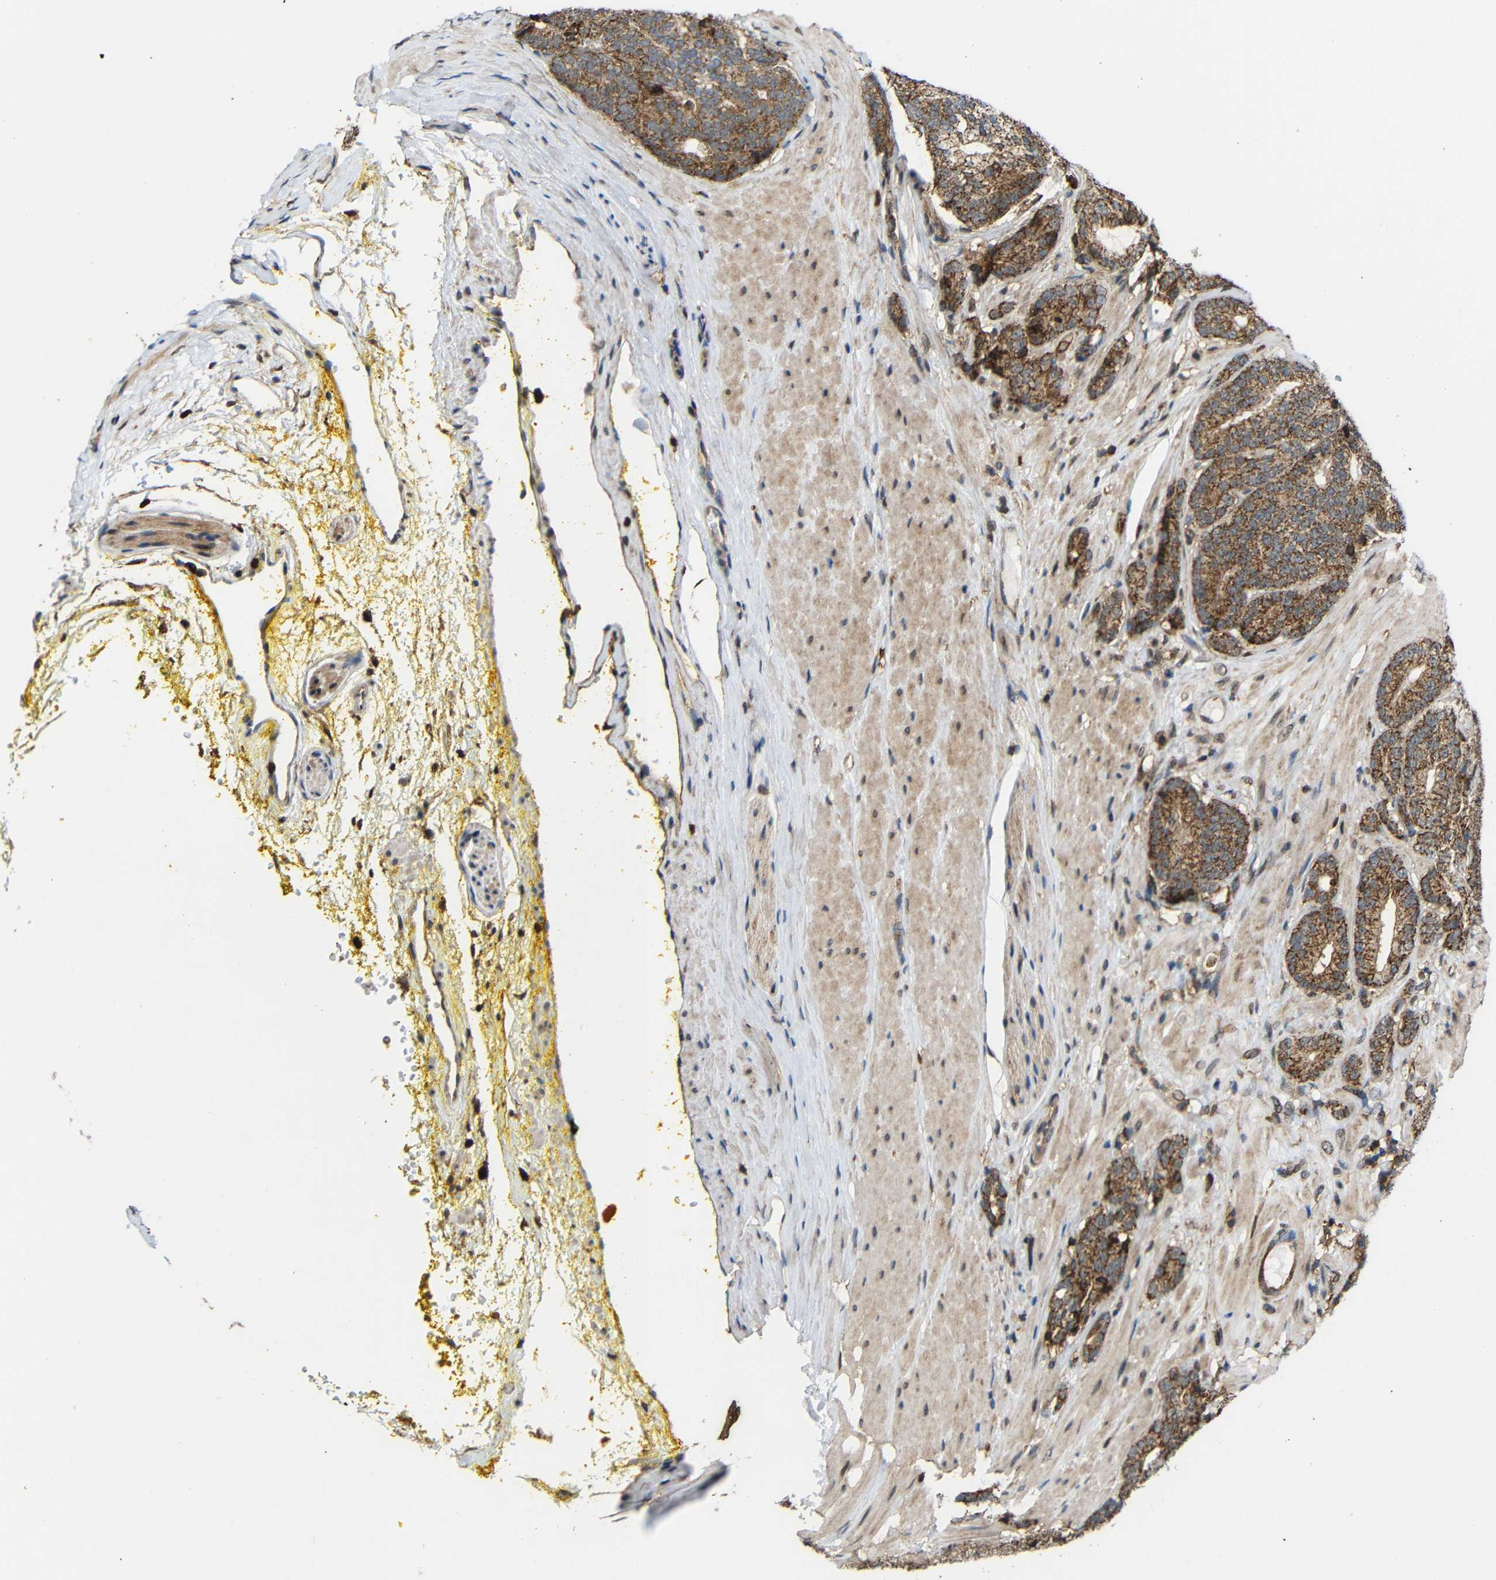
{"staining": {"intensity": "moderate", "quantity": ">75%", "location": "cytoplasmic/membranous"}, "tissue": "prostate cancer", "cell_type": "Tumor cells", "image_type": "cancer", "snomed": [{"axis": "morphology", "description": "Adenocarcinoma, High grade"}, {"axis": "topography", "description": "Prostate"}], "caption": "Protein expression analysis of prostate cancer demonstrates moderate cytoplasmic/membranous expression in about >75% of tumor cells.", "gene": "C1GALT1", "patient": {"sex": "male", "age": 61}}